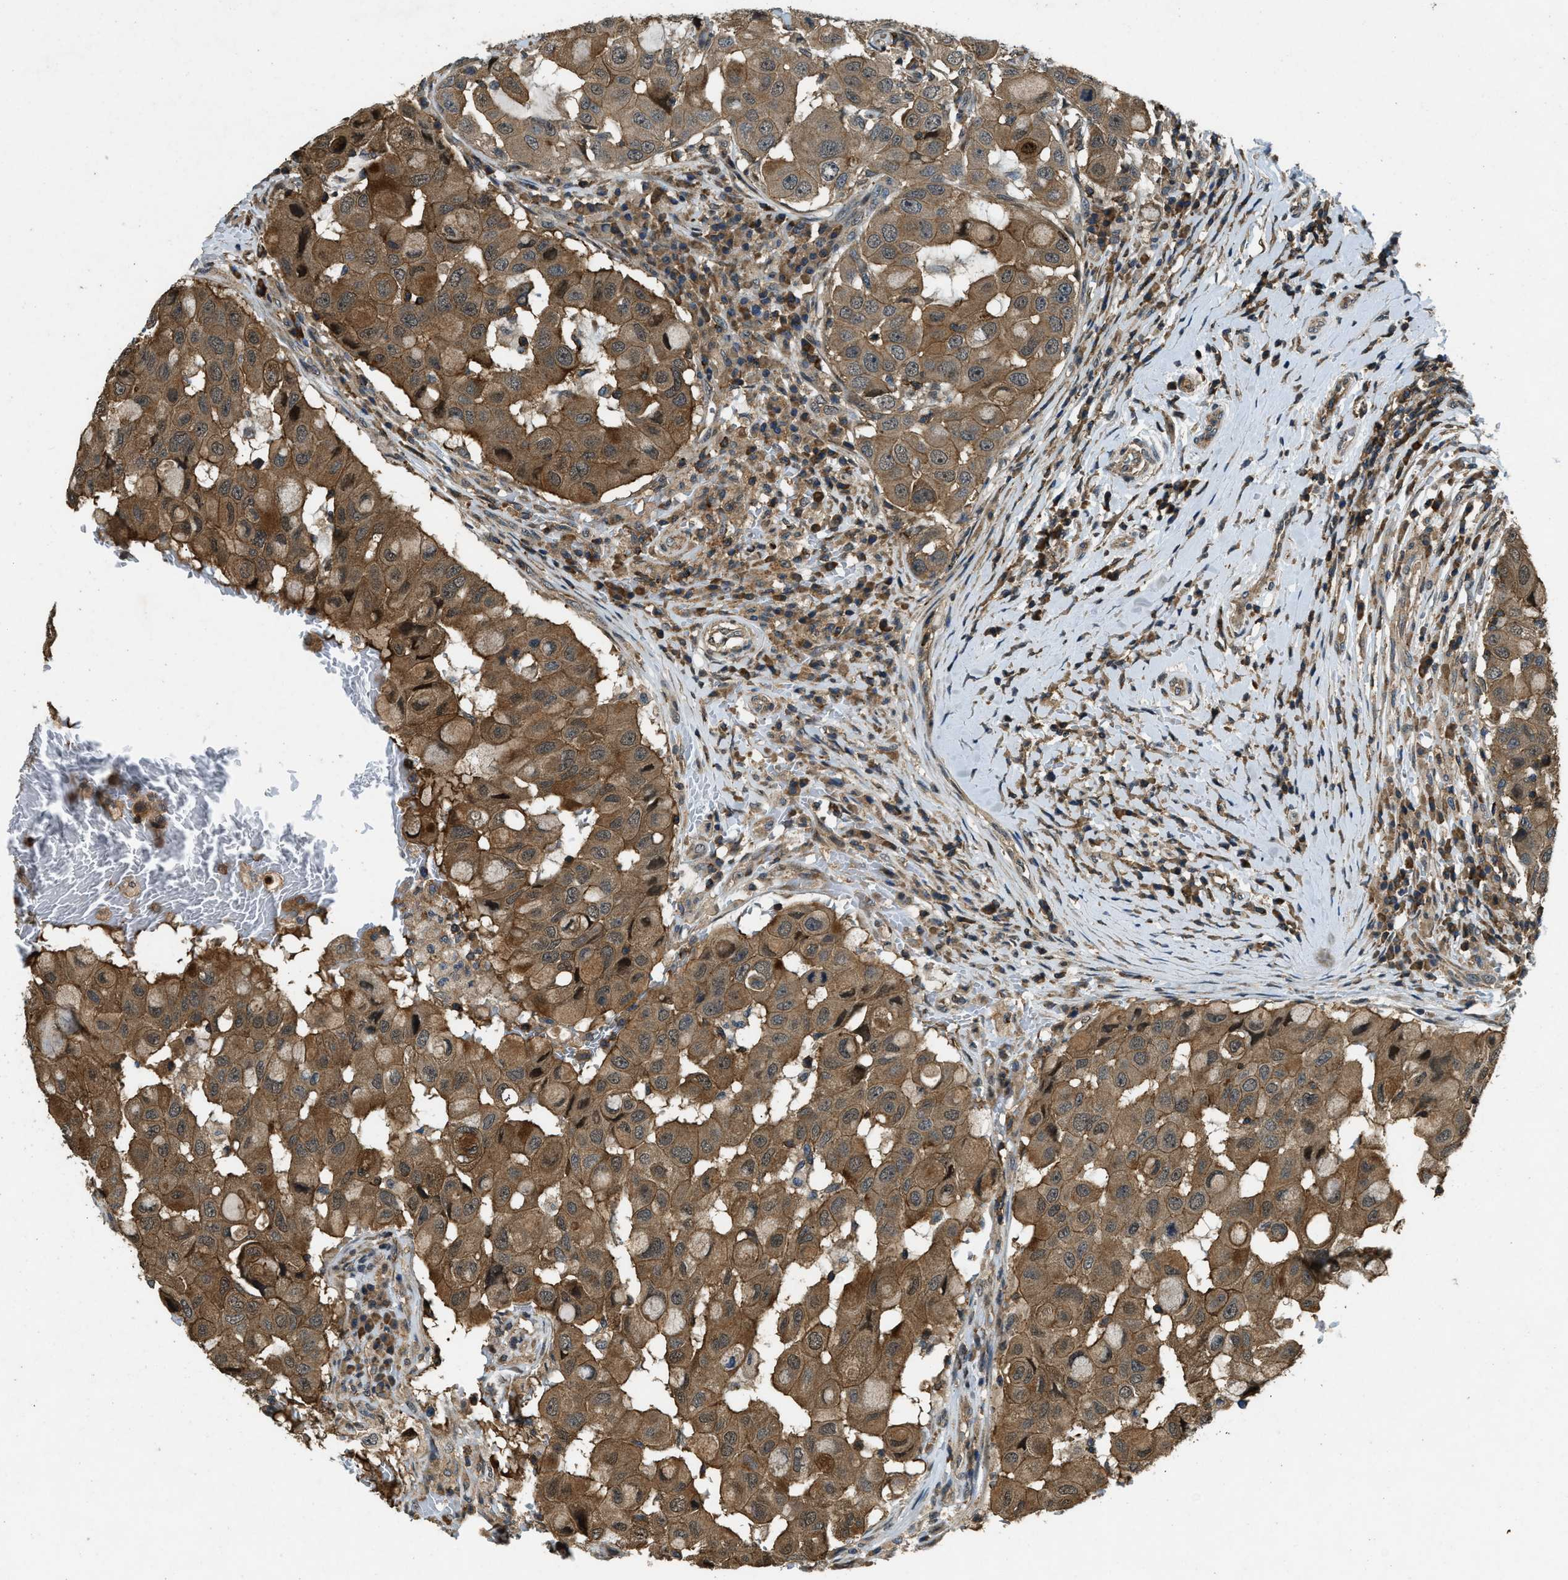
{"staining": {"intensity": "moderate", "quantity": ">75%", "location": "cytoplasmic/membranous"}, "tissue": "breast cancer", "cell_type": "Tumor cells", "image_type": "cancer", "snomed": [{"axis": "morphology", "description": "Duct carcinoma"}, {"axis": "topography", "description": "Breast"}], "caption": "Breast cancer stained with a brown dye displays moderate cytoplasmic/membranous positive expression in about >75% of tumor cells.", "gene": "ATP8B1", "patient": {"sex": "female", "age": 27}}